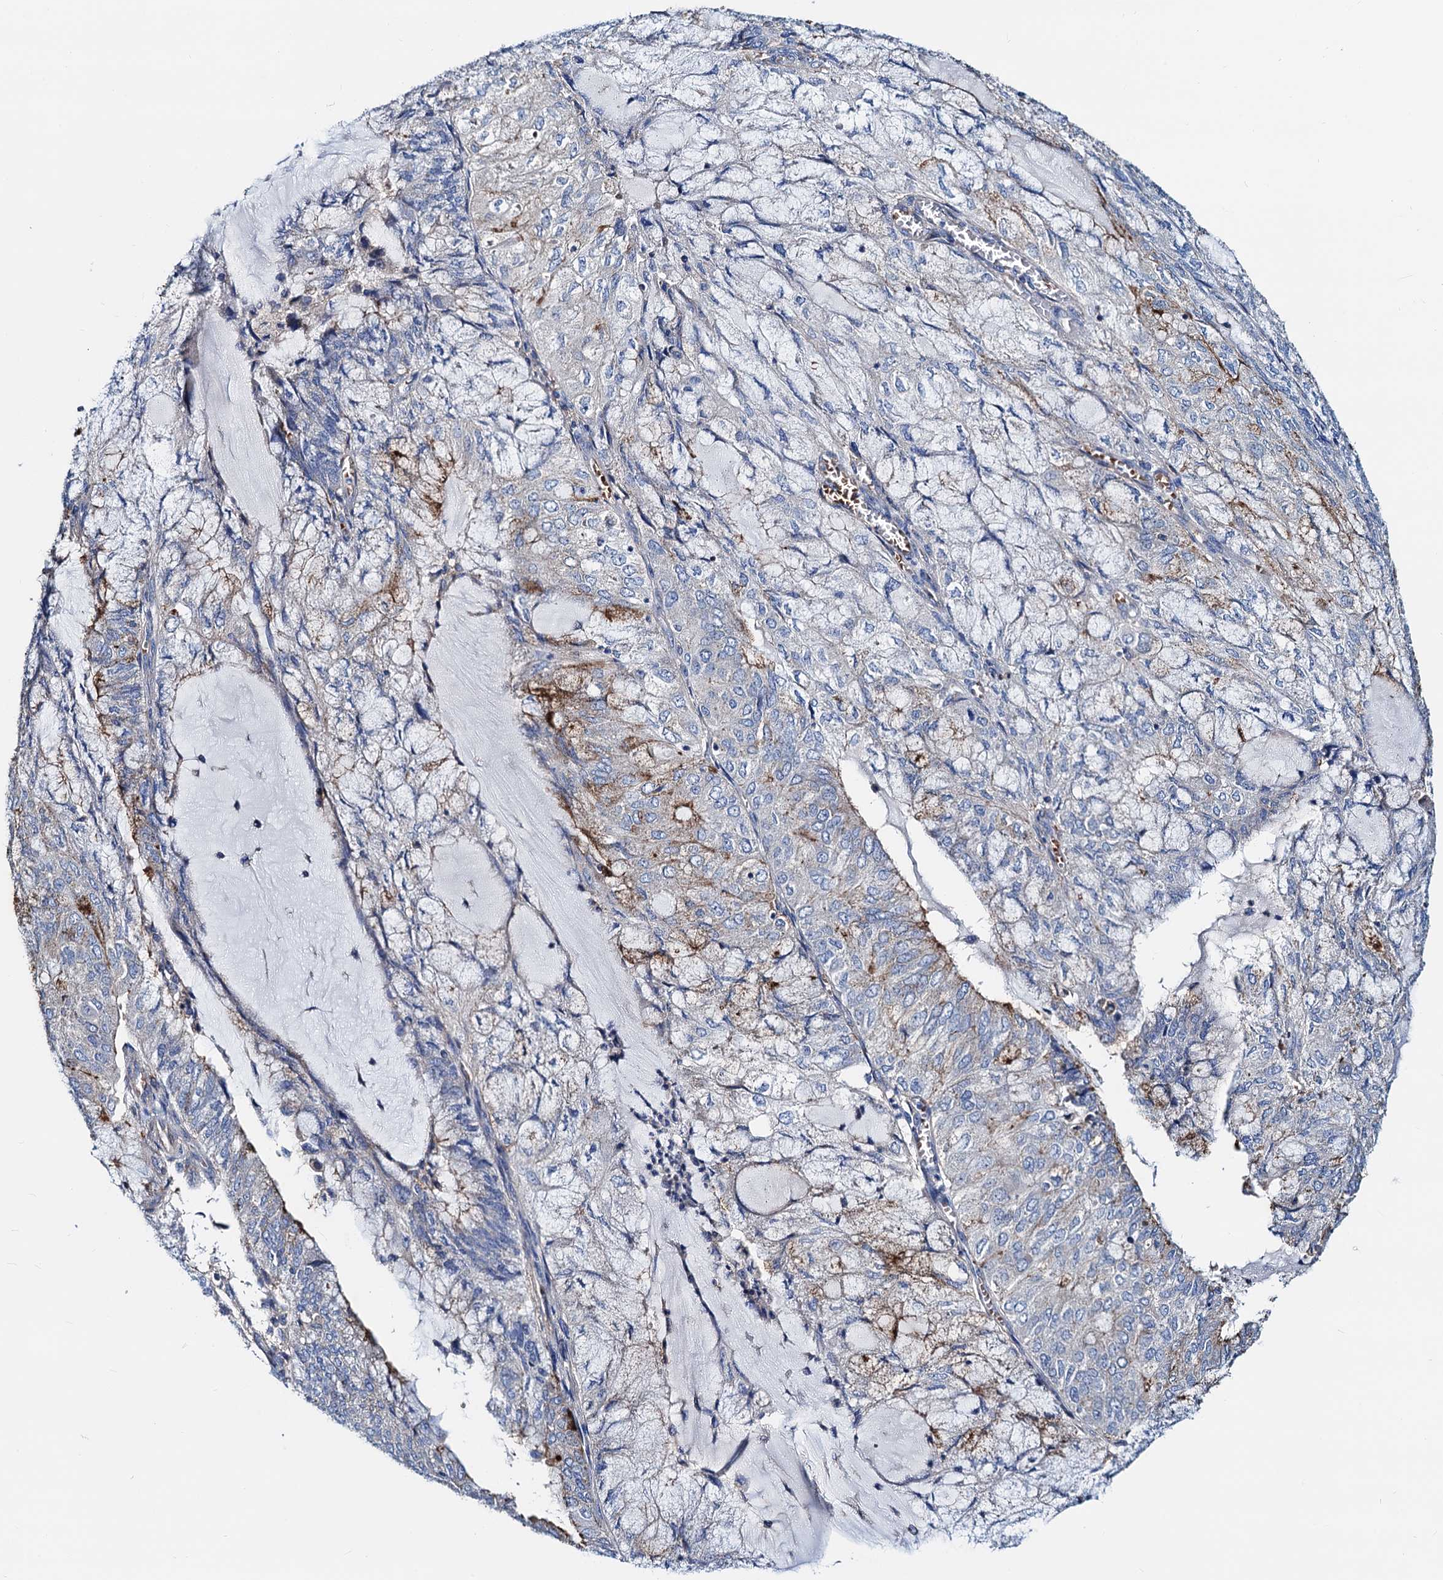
{"staining": {"intensity": "weak", "quantity": "<25%", "location": "cytoplasmic/membranous"}, "tissue": "endometrial cancer", "cell_type": "Tumor cells", "image_type": "cancer", "snomed": [{"axis": "morphology", "description": "Adenocarcinoma, NOS"}, {"axis": "topography", "description": "Endometrium"}], "caption": "Human adenocarcinoma (endometrial) stained for a protein using immunohistochemistry (IHC) exhibits no positivity in tumor cells.", "gene": "GCOM1", "patient": {"sex": "female", "age": 81}}